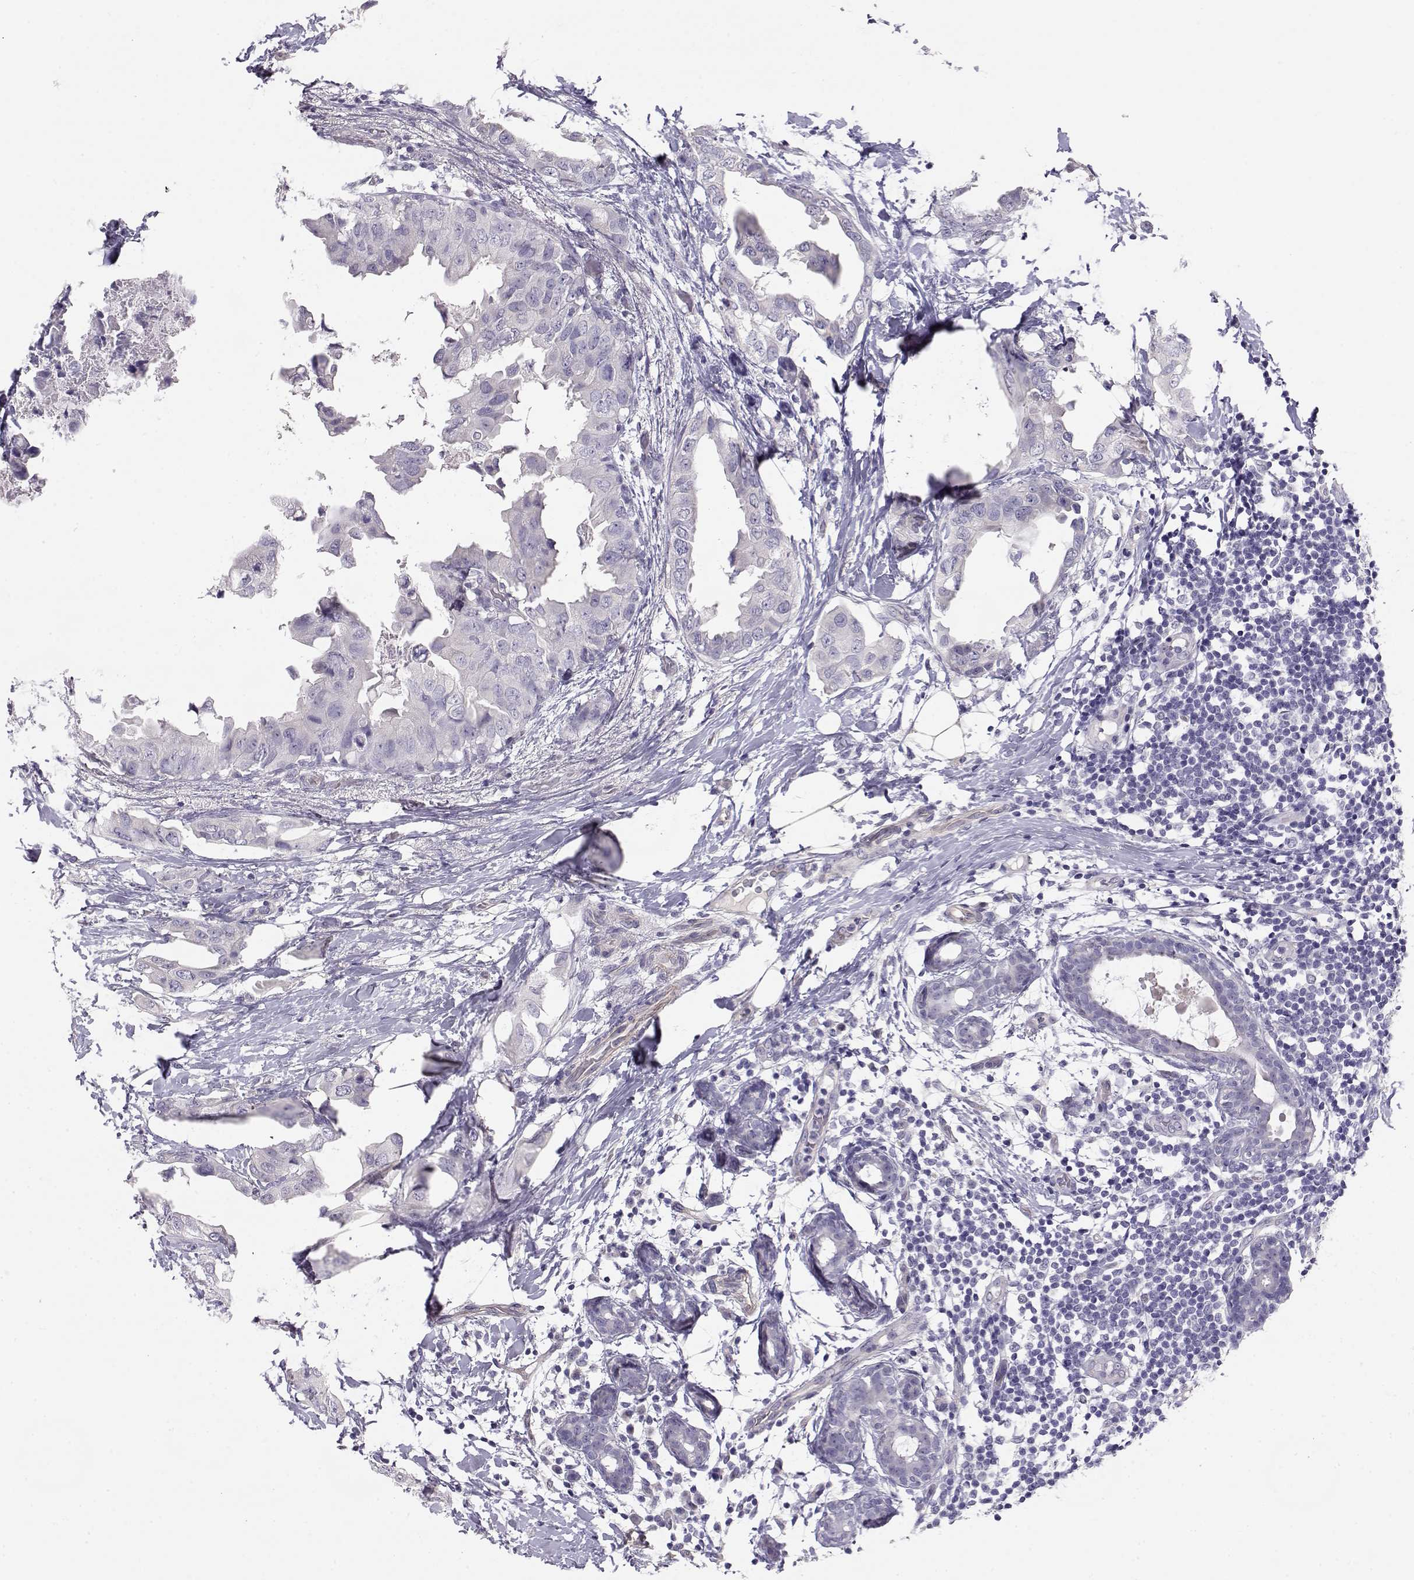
{"staining": {"intensity": "negative", "quantity": "none", "location": "none"}, "tissue": "breast cancer", "cell_type": "Tumor cells", "image_type": "cancer", "snomed": [{"axis": "morphology", "description": "Normal tissue, NOS"}, {"axis": "morphology", "description": "Duct carcinoma"}, {"axis": "topography", "description": "Breast"}], "caption": "An immunohistochemistry micrograph of infiltrating ductal carcinoma (breast) is shown. There is no staining in tumor cells of infiltrating ductal carcinoma (breast).", "gene": "ENDOU", "patient": {"sex": "female", "age": 40}}